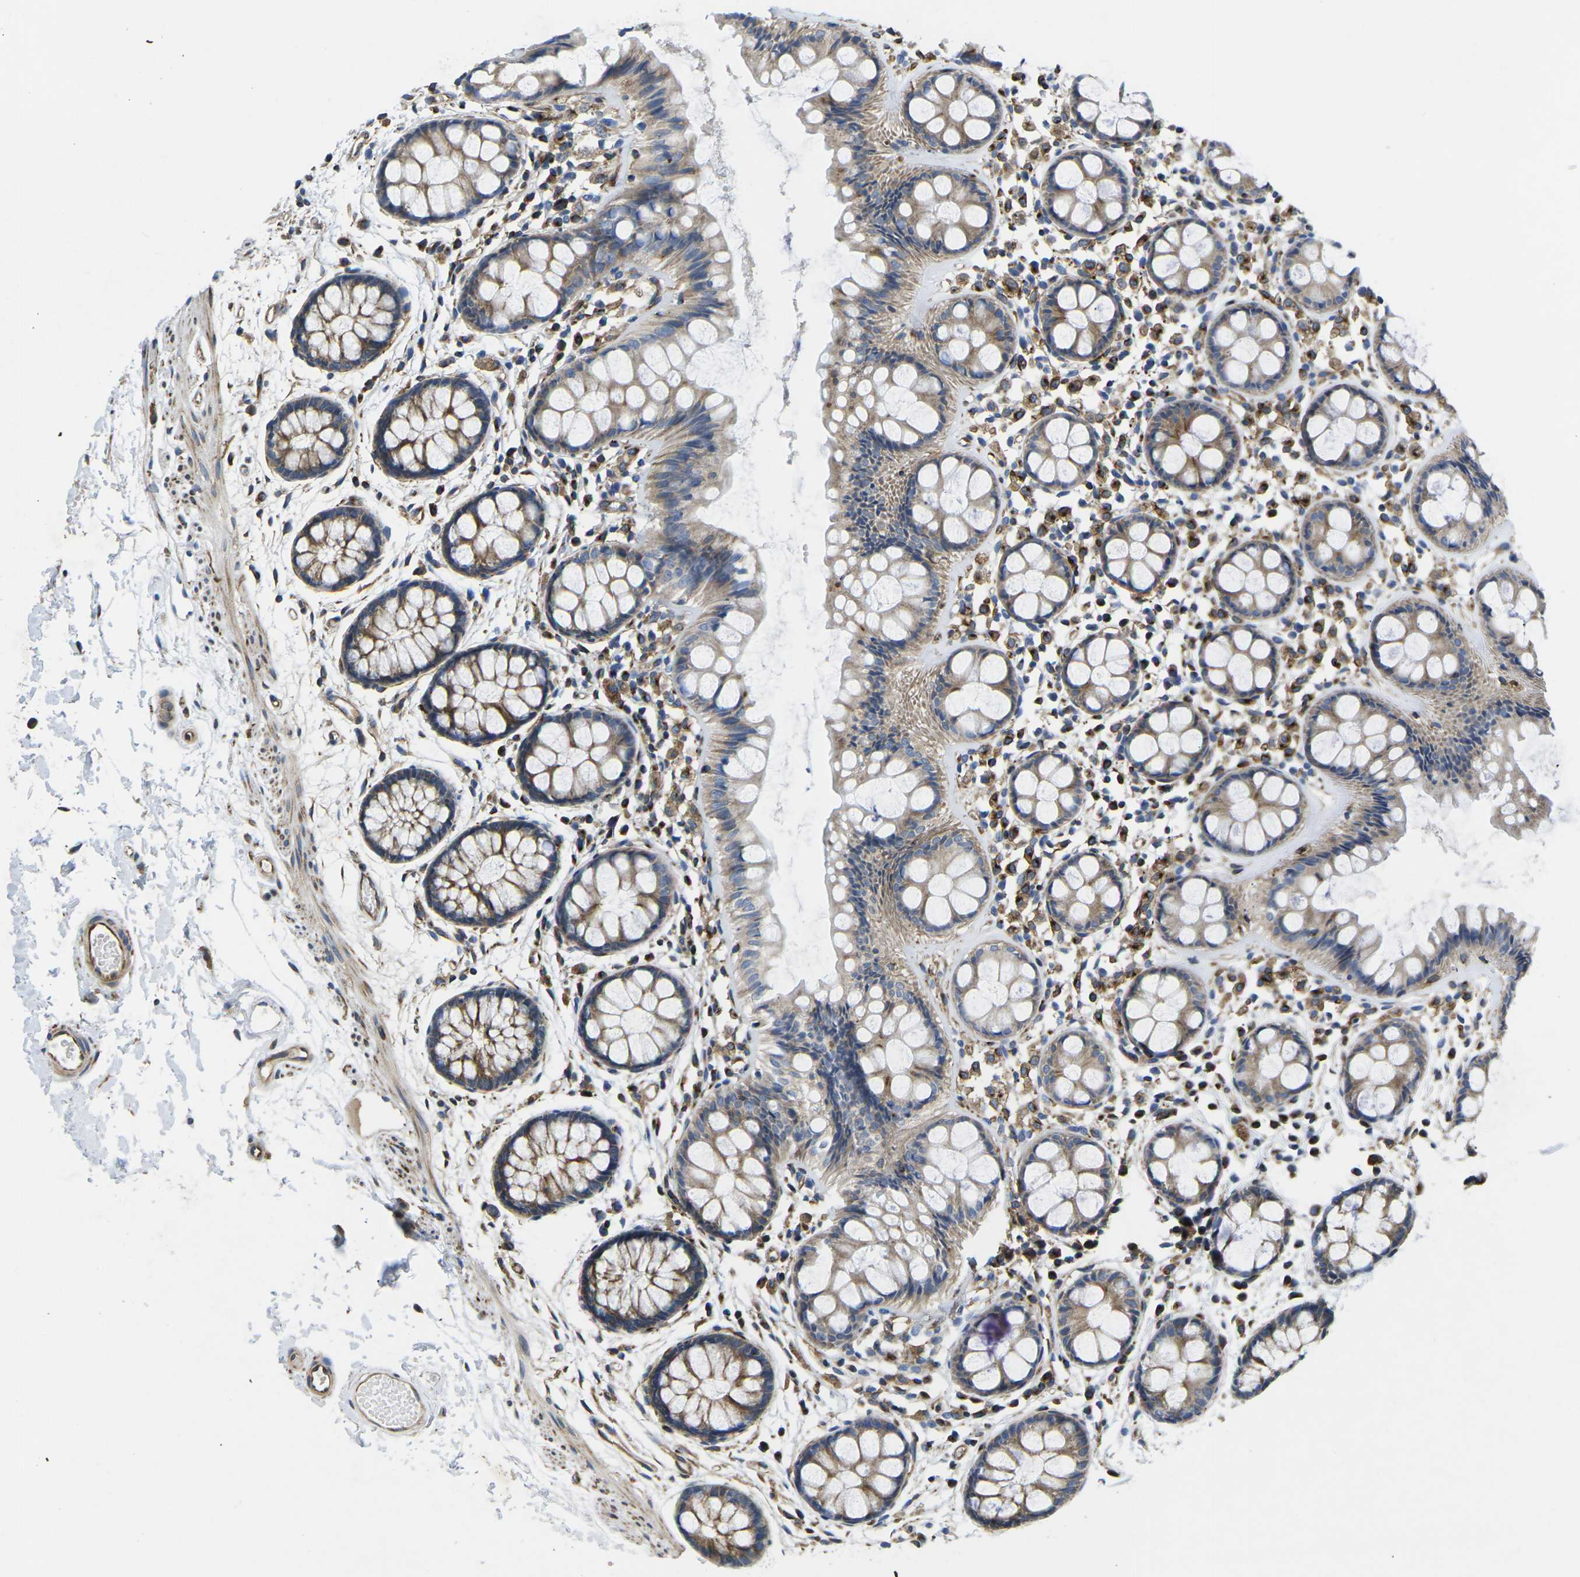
{"staining": {"intensity": "moderate", "quantity": "25%-75%", "location": "cytoplasmic/membranous"}, "tissue": "rectum", "cell_type": "Glandular cells", "image_type": "normal", "snomed": [{"axis": "morphology", "description": "Normal tissue, NOS"}, {"axis": "topography", "description": "Rectum"}], "caption": "Benign rectum demonstrates moderate cytoplasmic/membranous expression in about 25%-75% of glandular cells, visualized by immunohistochemistry. (DAB = brown stain, brightfield microscopy at high magnification).", "gene": "TMEFF2", "patient": {"sex": "female", "age": 66}}